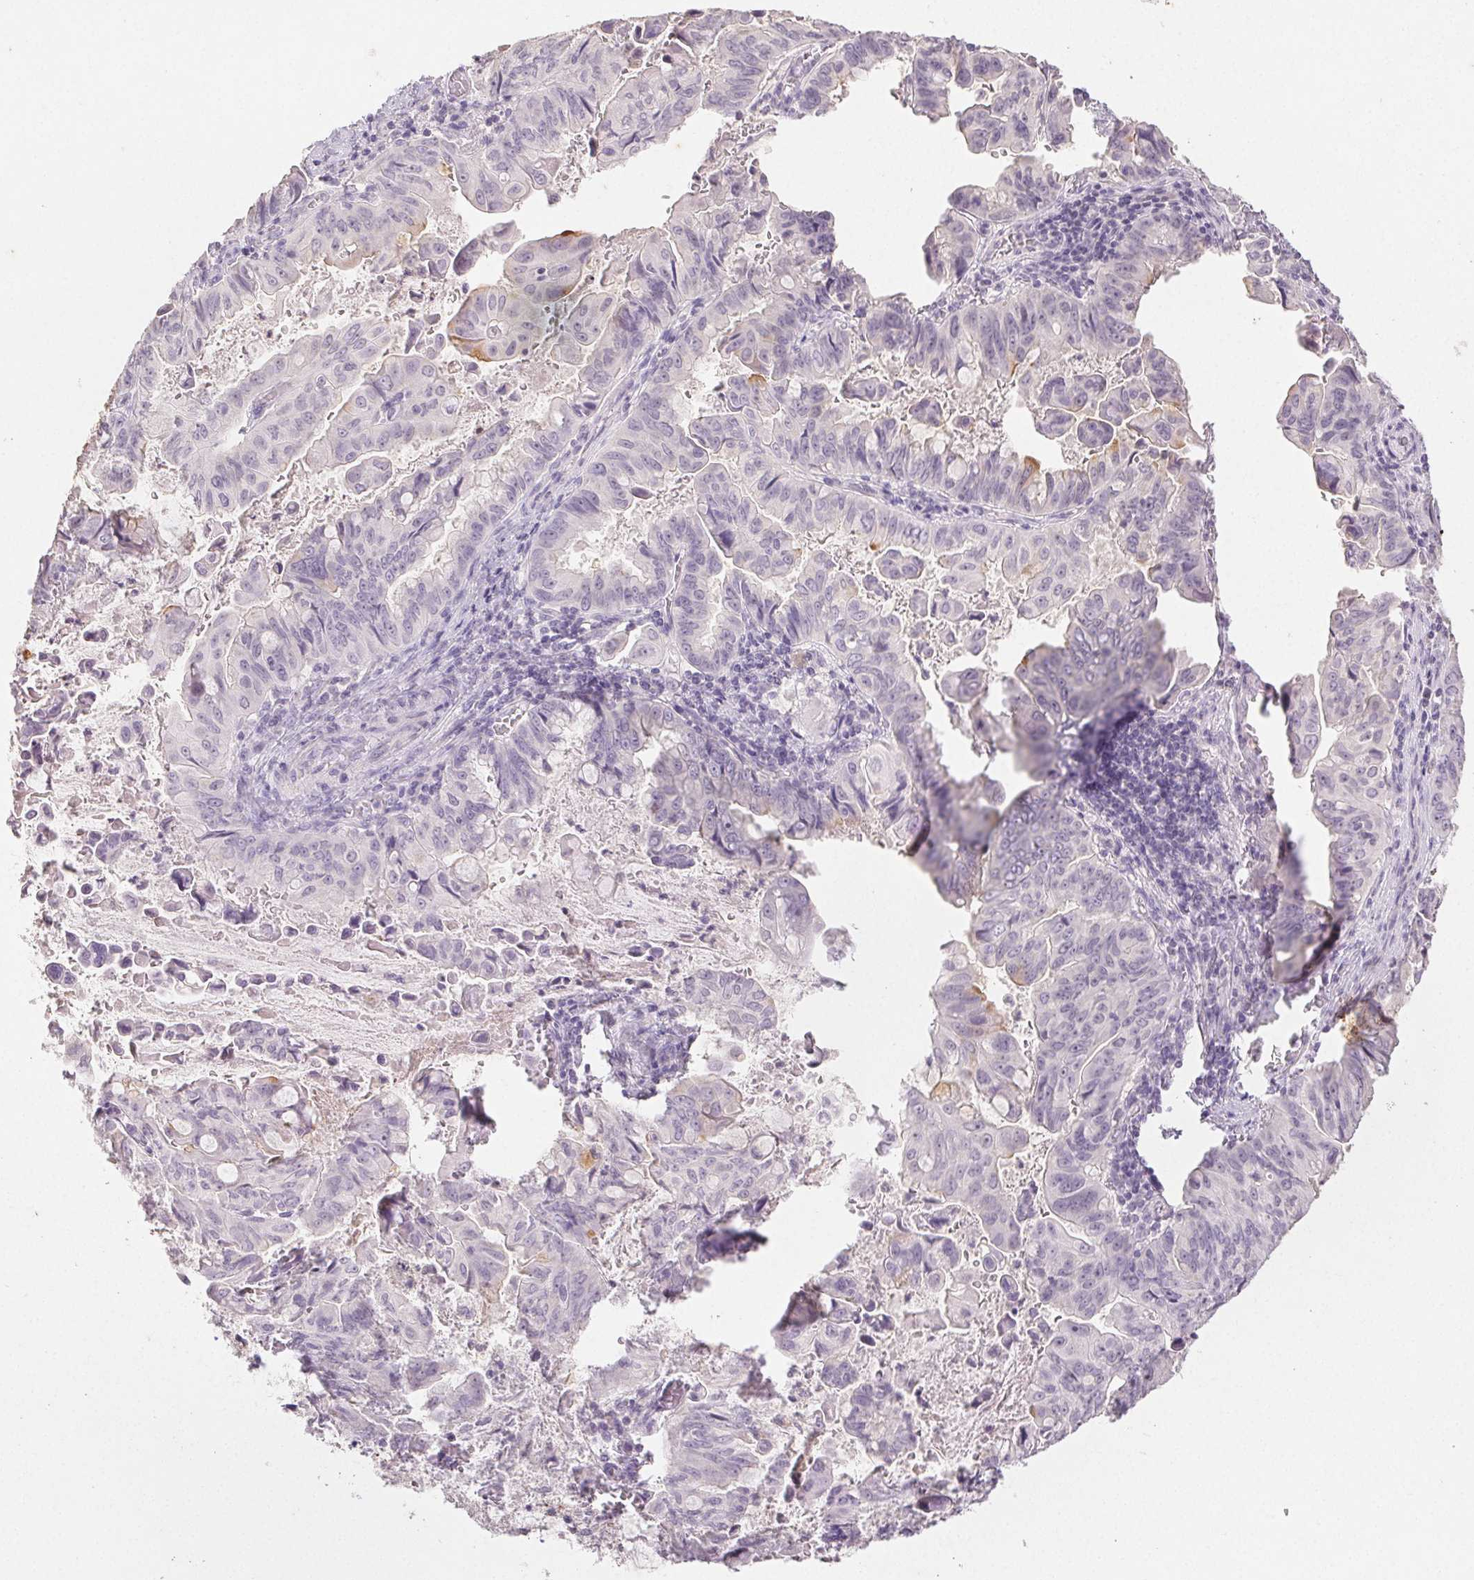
{"staining": {"intensity": "weak", "quantity": "<25%", "location": "cytoplasmic/membranous"}, "tissue": "stomach cancer", "cell_type": "Tumor cells", "image_type": "cancer", "snomed": [{"axis": "morphology", "description": "Adenocarcinoma, NOS"}, {"axis": "topography", "description": "Stomach, upper"}], "caption": "This micrograph is of stomach cancer stained with immunohistochemistry (IHC) to label a protein in brown with the nuclei are counter-stained blue. There is no positivity in tumor cells.", "gene": "PI3", "patient": {"sex": "male", "age": 80}}